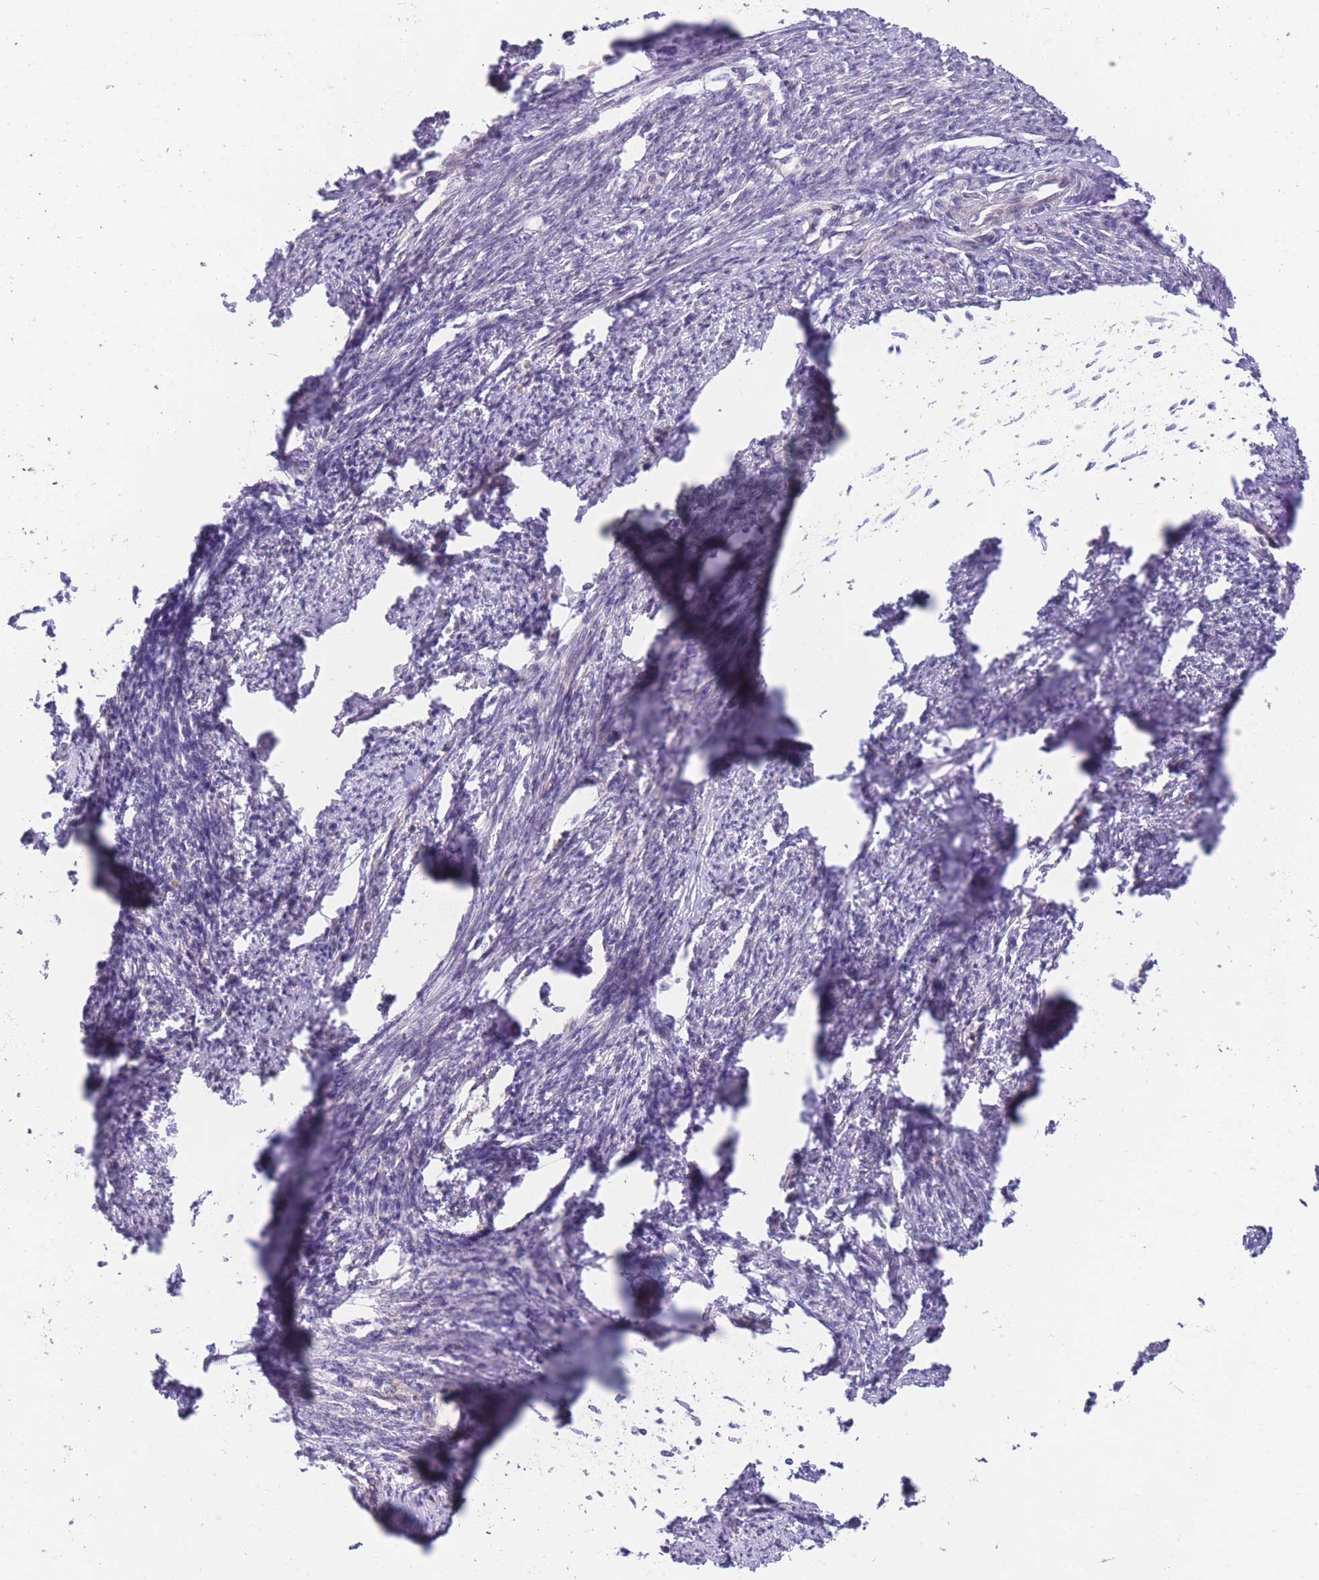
{"staining": {"intensity": "negative", "quantity": "none", "location": "none"}, "tissue": "smooth muscle", "cell_type": "Smooth muscle cells", "image_type": "normal", "snomed": [{"axis": "morphology", "description": "Normal tissue, NOS"}, {"axis": "topography", "description": "Smooth muscle"}, {"axis": "topography", "description": "Uterus"}], "caption": "Immunohistochemistry of benign smooth muscle exhibits no positivity in smooth muscle cells.", "gene": "WWOX", "patient": {"sex": "female", "age": 59}}